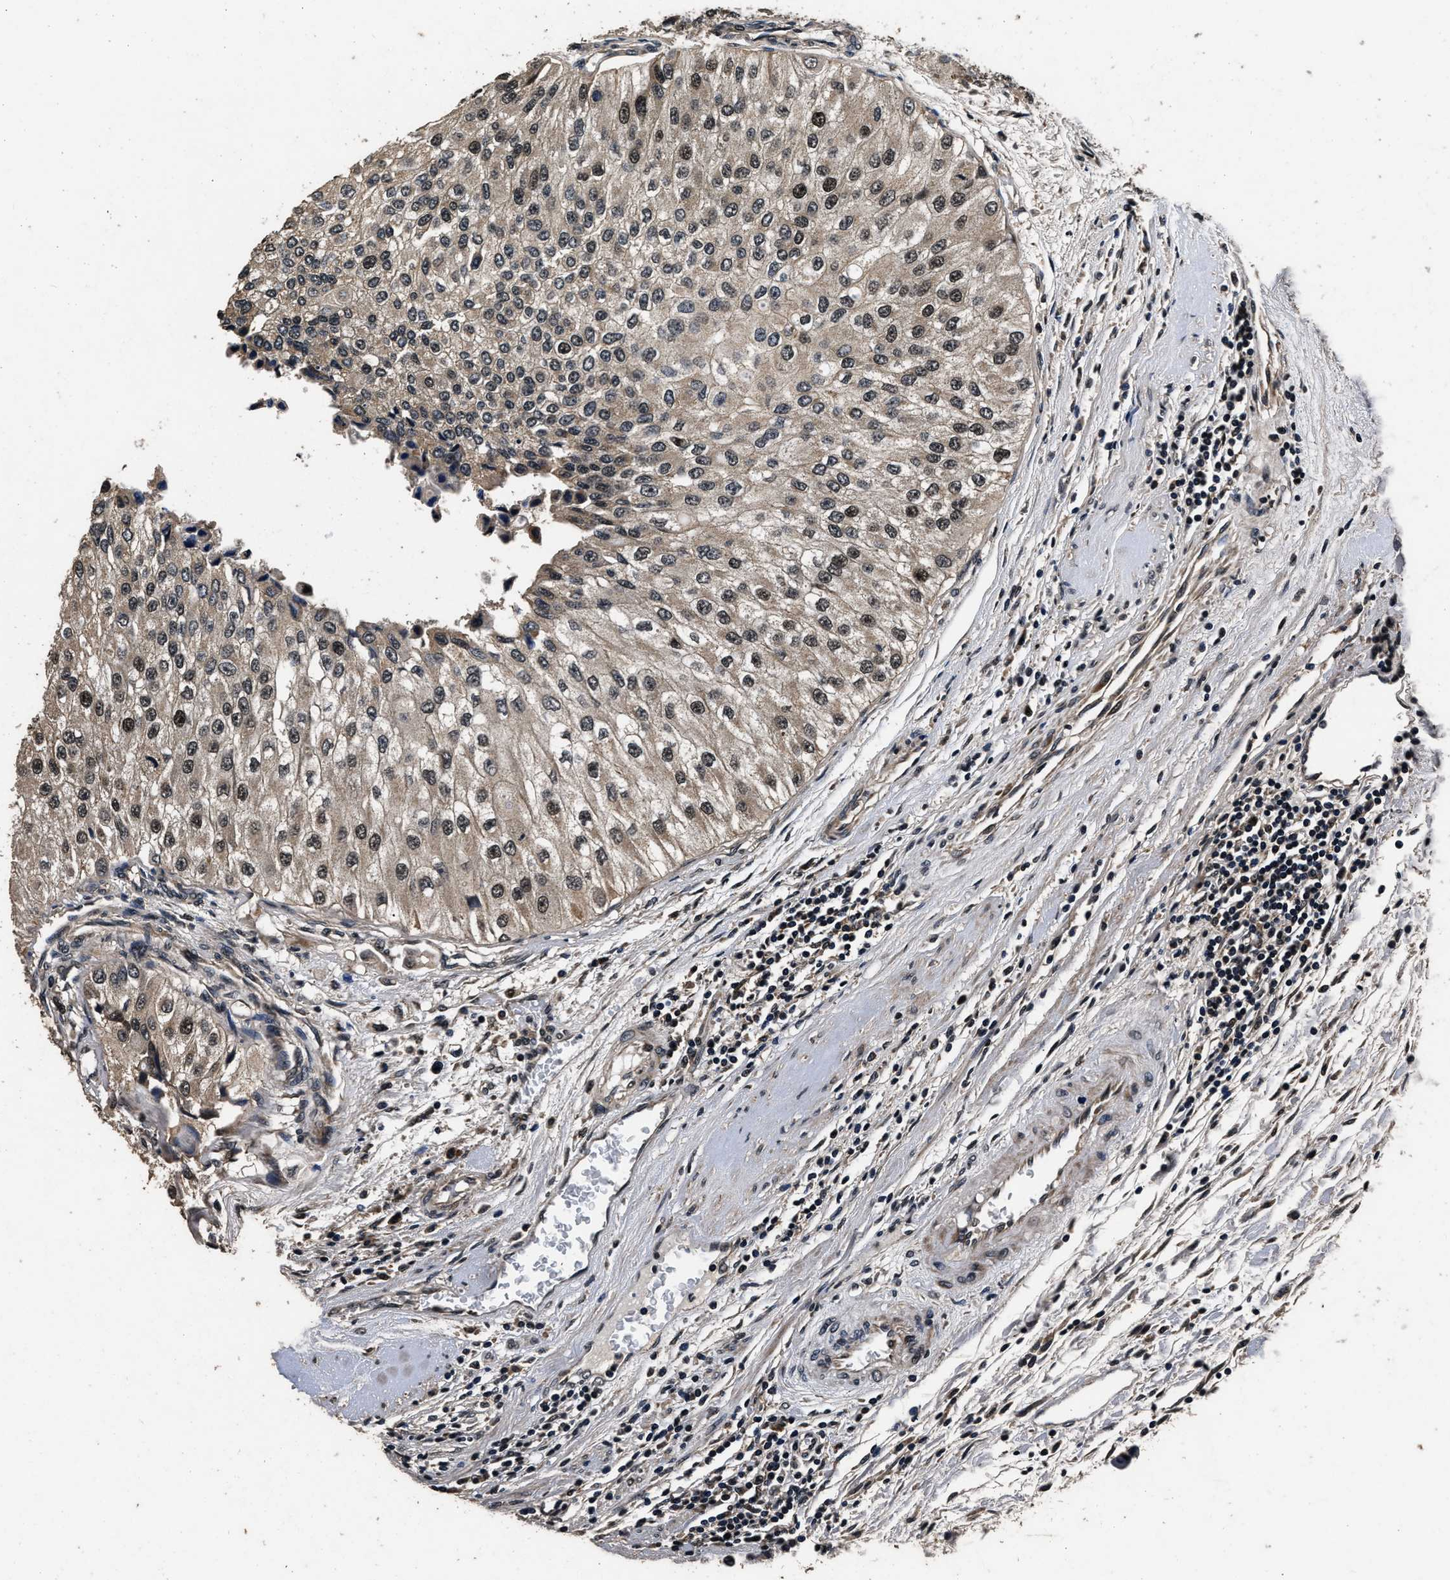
{"staining": {"intensity": "moderate", "quantity": "25%-75%", "location": "nuclear"}, "tissue": "urothelial cancer", "cell_type": "Tumor cells", "image_type": "cancer", "snomed": [{"axis": "morphology", "description": "Urothelial carcinoma, High grade"}, {"axis": "topography", "description": "Kidney"}, {"axis": "topography", "description": "Urinary bladder"}], "caption": "This photomicrograph exhibits high-grade urothelial carcinoma stained with immunohistochemistry to label a protein in brown. The nuclear of tumor cells show moderate positivity for the protein. Nuclei are counter-stained blue.", "gene": "CSTF1", "patient": {"sex": "male", "age": 77}}